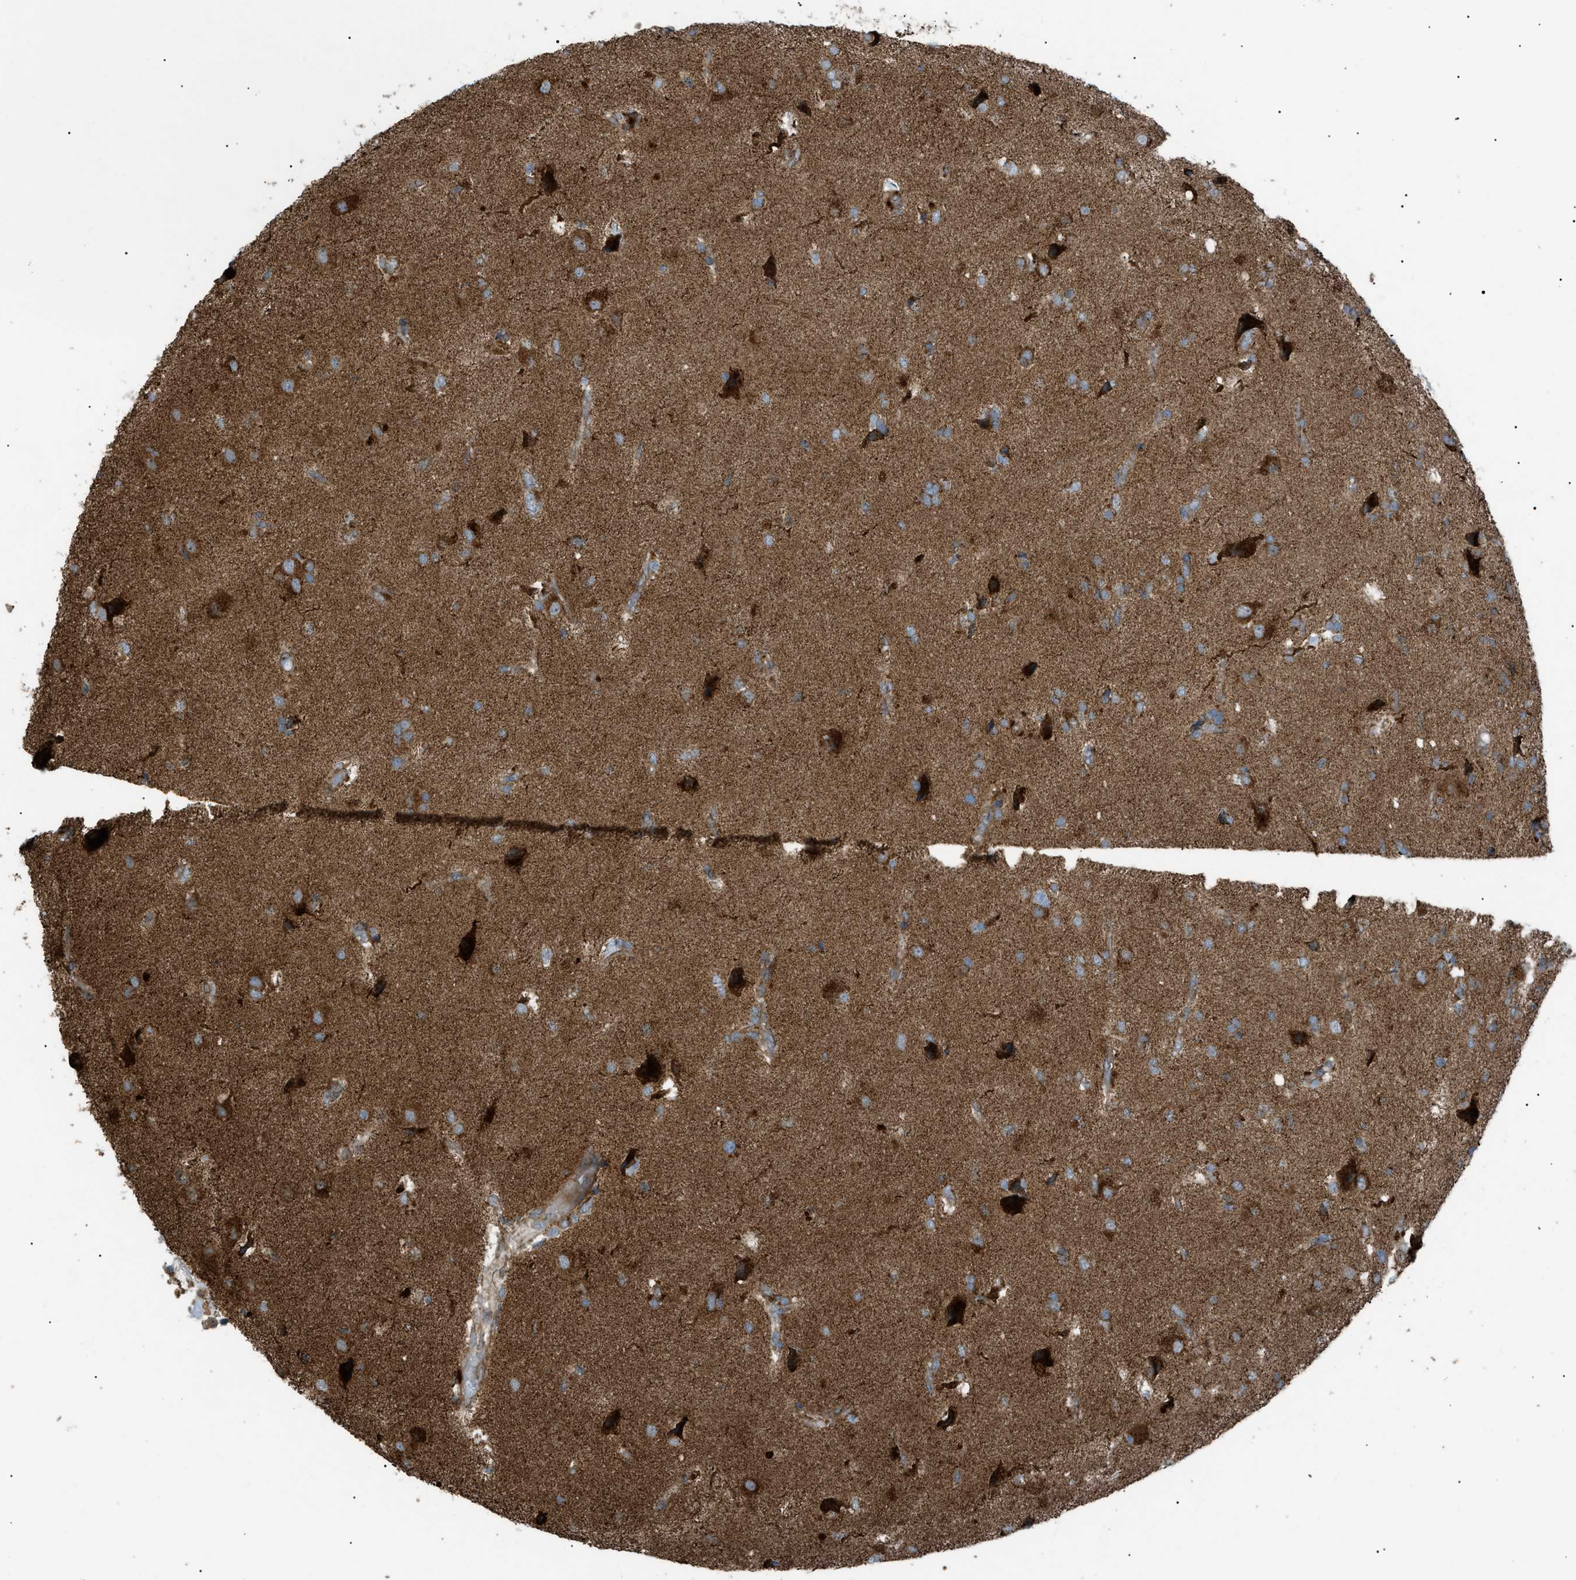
{"staining": {"intensity": "strong", "quantity": "25%-75%", "location": "cytoplasmic/membranous"}, "tissue": "glioma", "cell_type": "Tumor cells", "image_type": "cancer", "snomed": [{"axis": "morphology", "description": "Glioma, malignant, High grade"}, {"axis": "topography", "description": "Brain"}], "caption": "Tumor cells display high levels of strong cytoplasmic/membranous expression in approximately 25%-75% of cells in glioma.", "gene": "C1GALT1C1", "patient": {"sex": "female", "age": 59}}